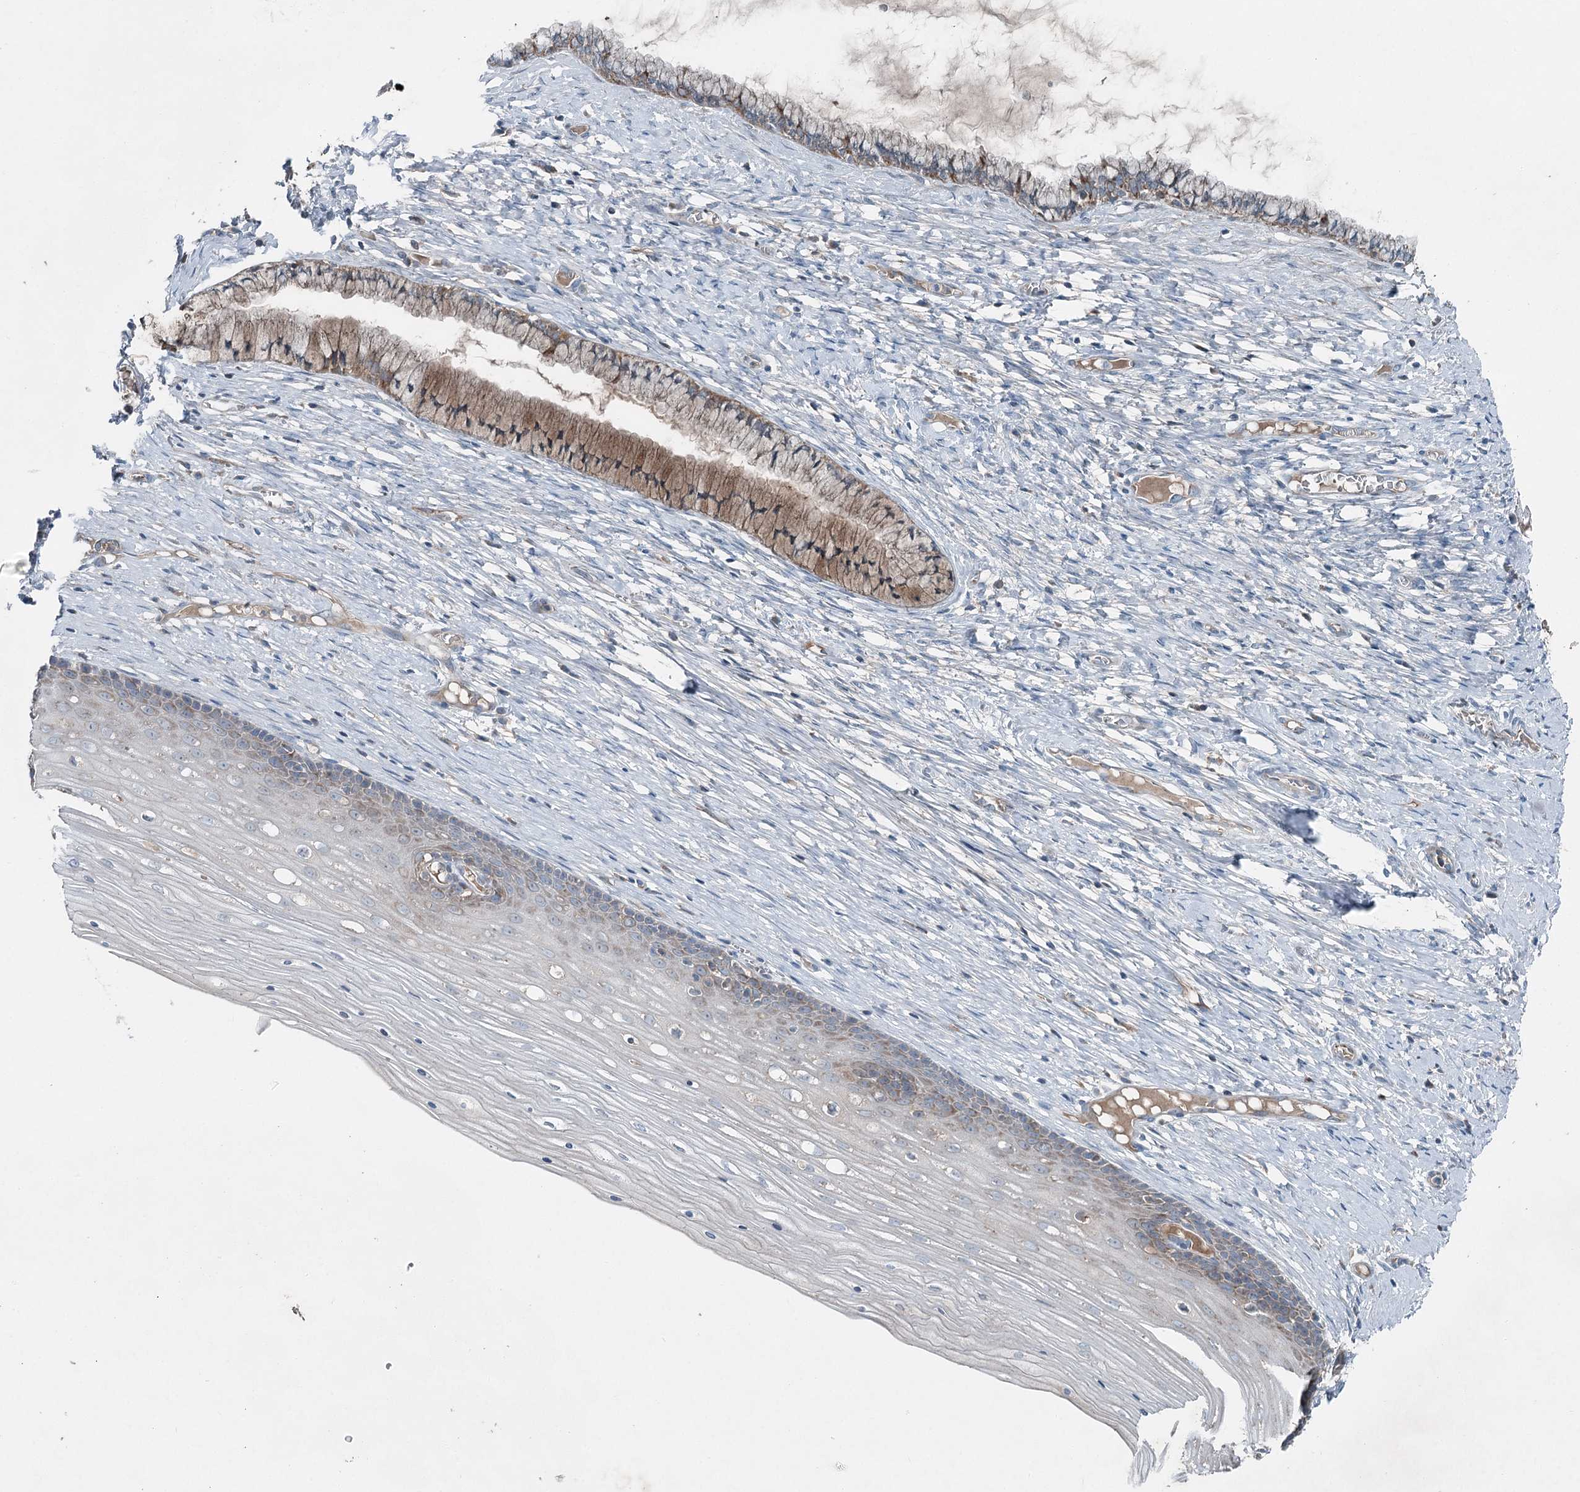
{"staining": {"intensity": "weak", "quantity": "25%-75%", "location": "cytoplasmic/membranous"}, "tissue": "cervix", "cell_type": "Glandular cells", "image_type": "normal", "snomed": [{"axis": "morphology", "description": "Normal tissue, NOS"}, {"axis": "topography", "description": "Cervix"}], "caption": "Glandular cells reveal weak cytoplasmic/membranous positivity in about 25%-75% of cells in normal cervix. The staining was performed using DAB (3,3'-diaminobenzidine) to visualize the protein expression in brown, while the nuclei were stained in blue with hematoxylin (Magnification: 20x).", "gene": "CHCHD5", "patient": {"sex": "female", "age": 42}}